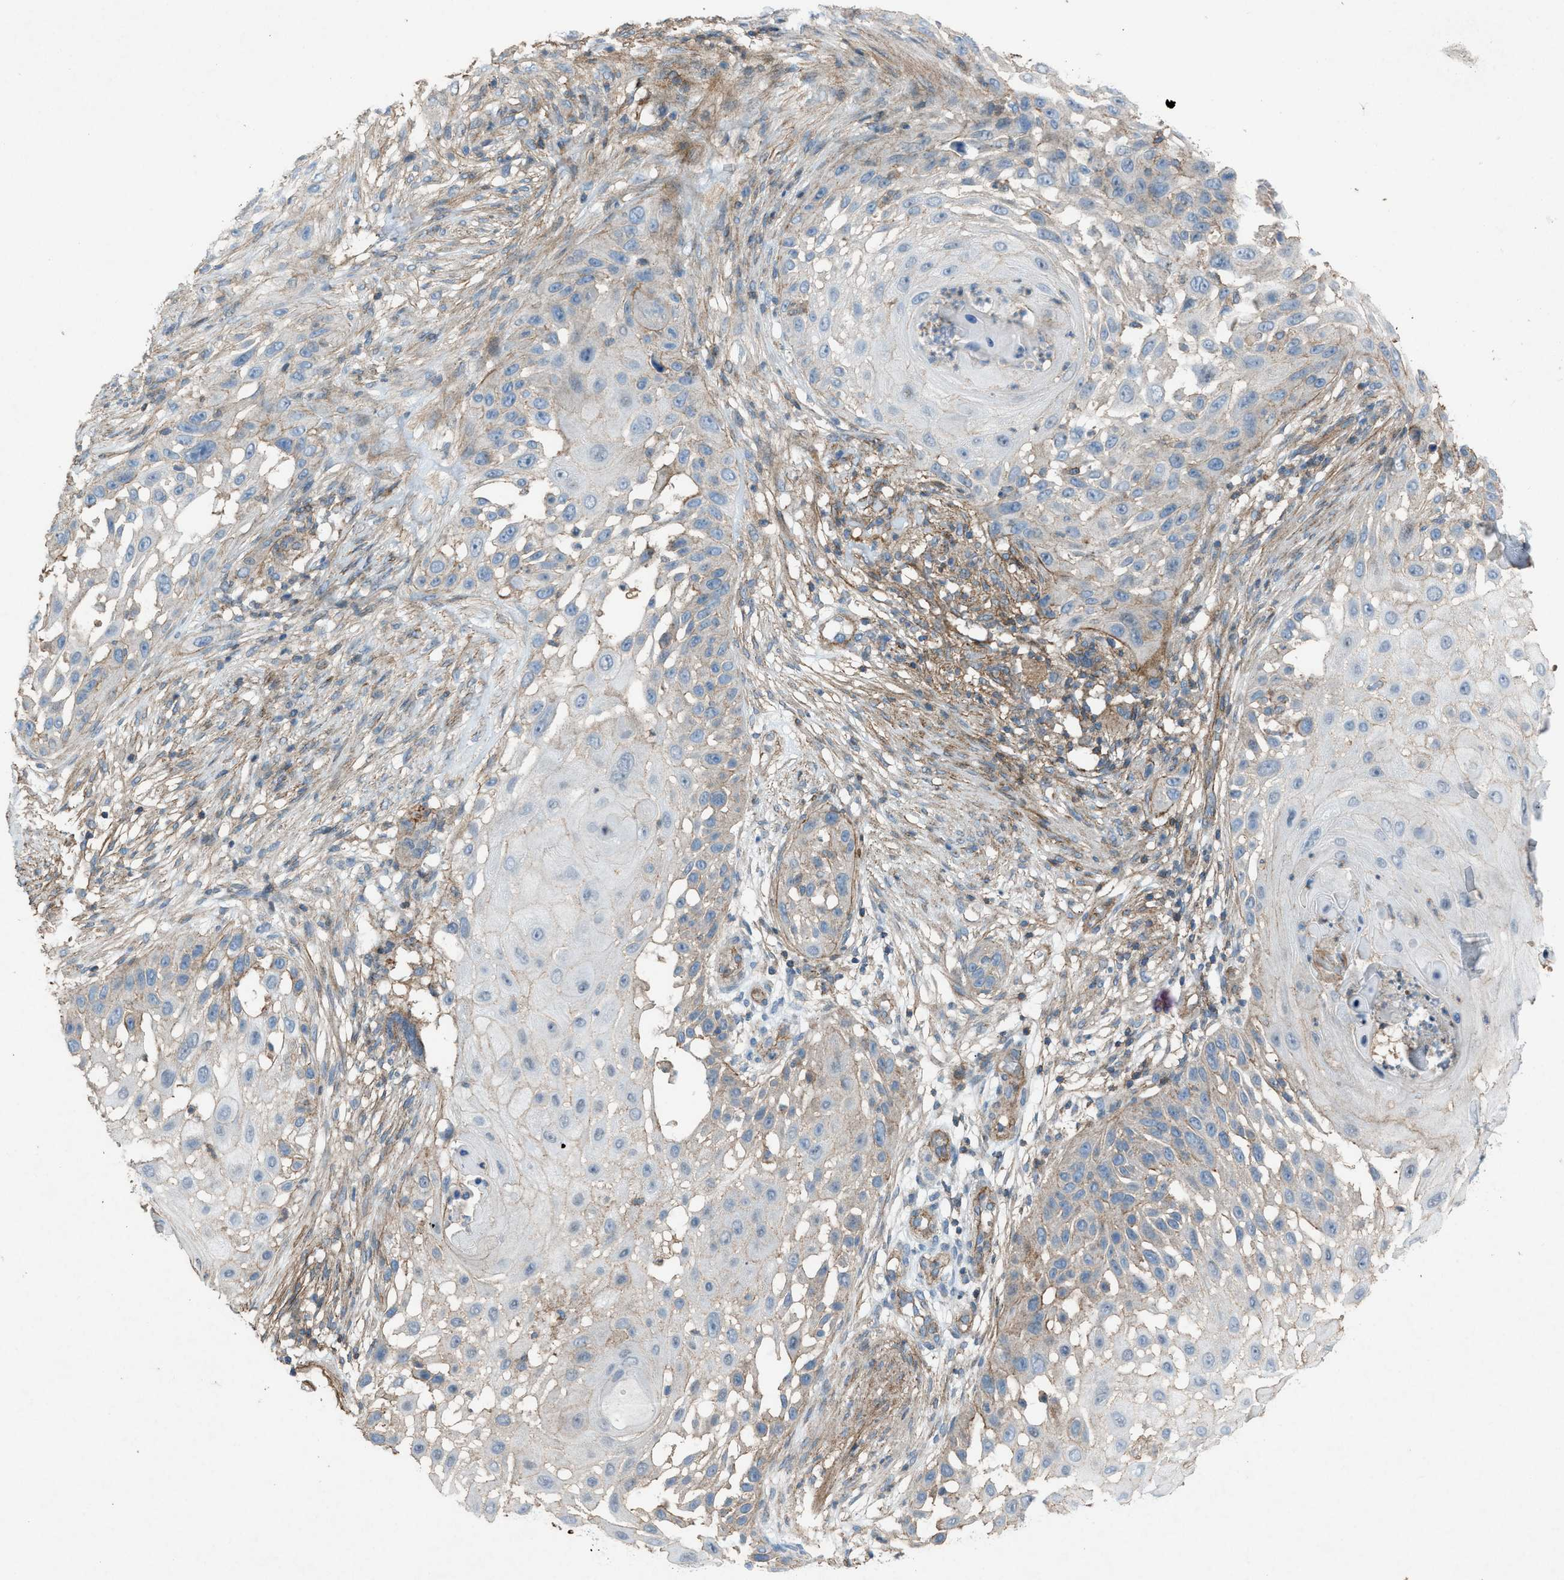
{"staining": {"intensity": "weak", "quantity": "<25%", "location": "cytoplasmic/membranous"}, "tissue": "skin cancer", "cell_type": "Tumor cells", "image_type": "cancer", "snomed": [{"axis": "morphology", "description": "Squamous cell carcinoma, NOS"}, {"axis": "topography", "description": "Skin"}], "caption": "High power microscopy histopathology image of an IHC histopathology image of skin cancer (squamous cell carcinoma), revealing no significant positivity in tumor cells. The staining is performed using DAB brown chromogen with nuclei counter-stained in using hematoxylin.", "gene": "NCK2", "patient": {"sex": "female", "age": 44}}